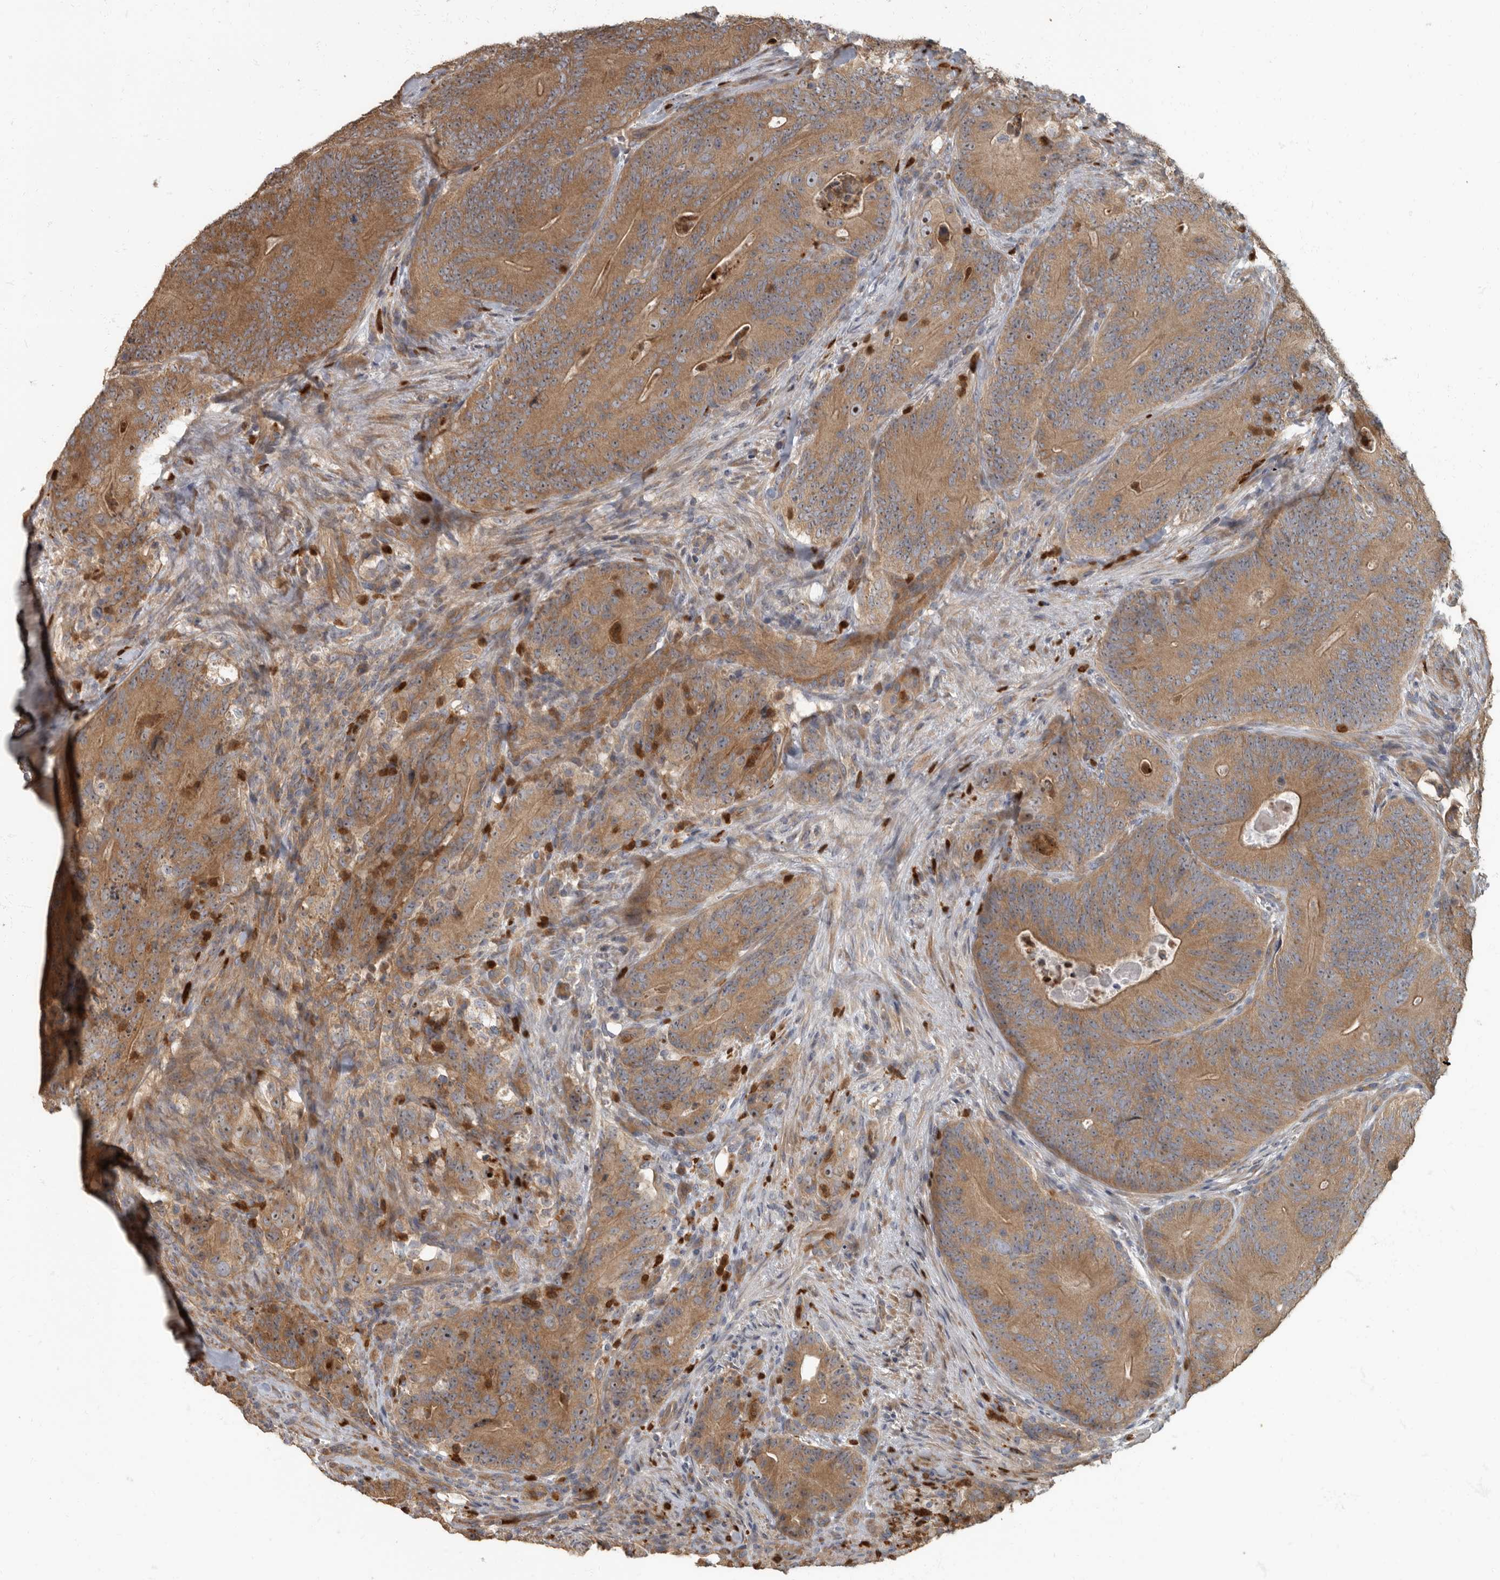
{"staining": {"intensity": "moderate", "quantity": "25%-75%", "location": "cytoplasmic/membranous"}, "tissue": "colorectal cancer", "cell_type": "Tumor cells", "image_type": "cancer", "snomed": [{"axis": "morphology", "description": "Normal tissue, NOS"}, {"axis": "topography", "description": "Colon"}], "caption": "Brown immunohistochemical staining in human colorectal cancer demonstrates moderate cytoplasmic/membranous expression in approximately 25%-75% of tumor cells. (DAB = brown stain, brightfield microscopy at high magnification).", "gene": "DAAM1", "patient": {"sex": "female", "age": 82}}